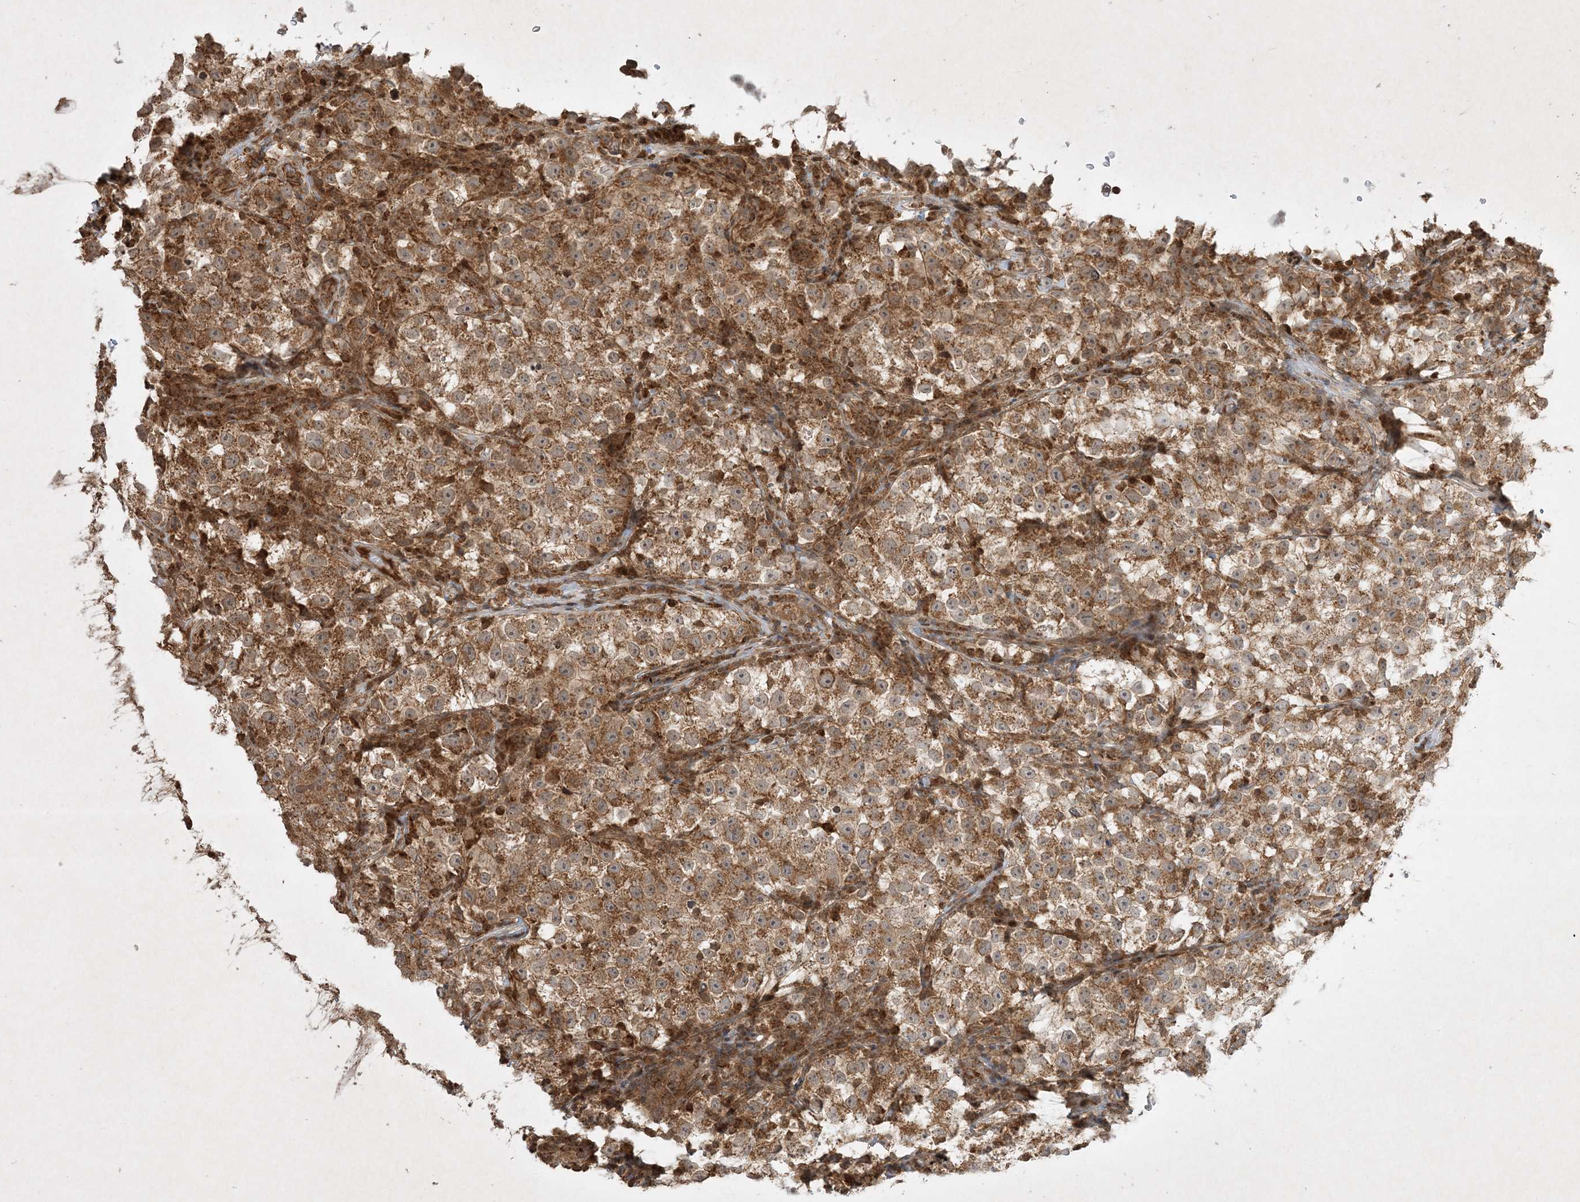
{"staining": {"intensity": "moderate", "quantity": ">75%", "location": "cytoplasmic/membranous"}, "tissue": "testis cancer", "cell_type": "Tumor cells", "image_type": "cancer", "snomed": [{"axis": "morphology", "description": "Seminoma, NOS"}, {"axis": "topography", "description": "Testis"}], "caption": "Testis seminoma stained for a protein (brown) exhibits moderate cytoplasmic/membranous positive positivity in approximately >75% of tumor cells.", "gene": "PLTP", "patient": {"sex": "male", "age": 22}}